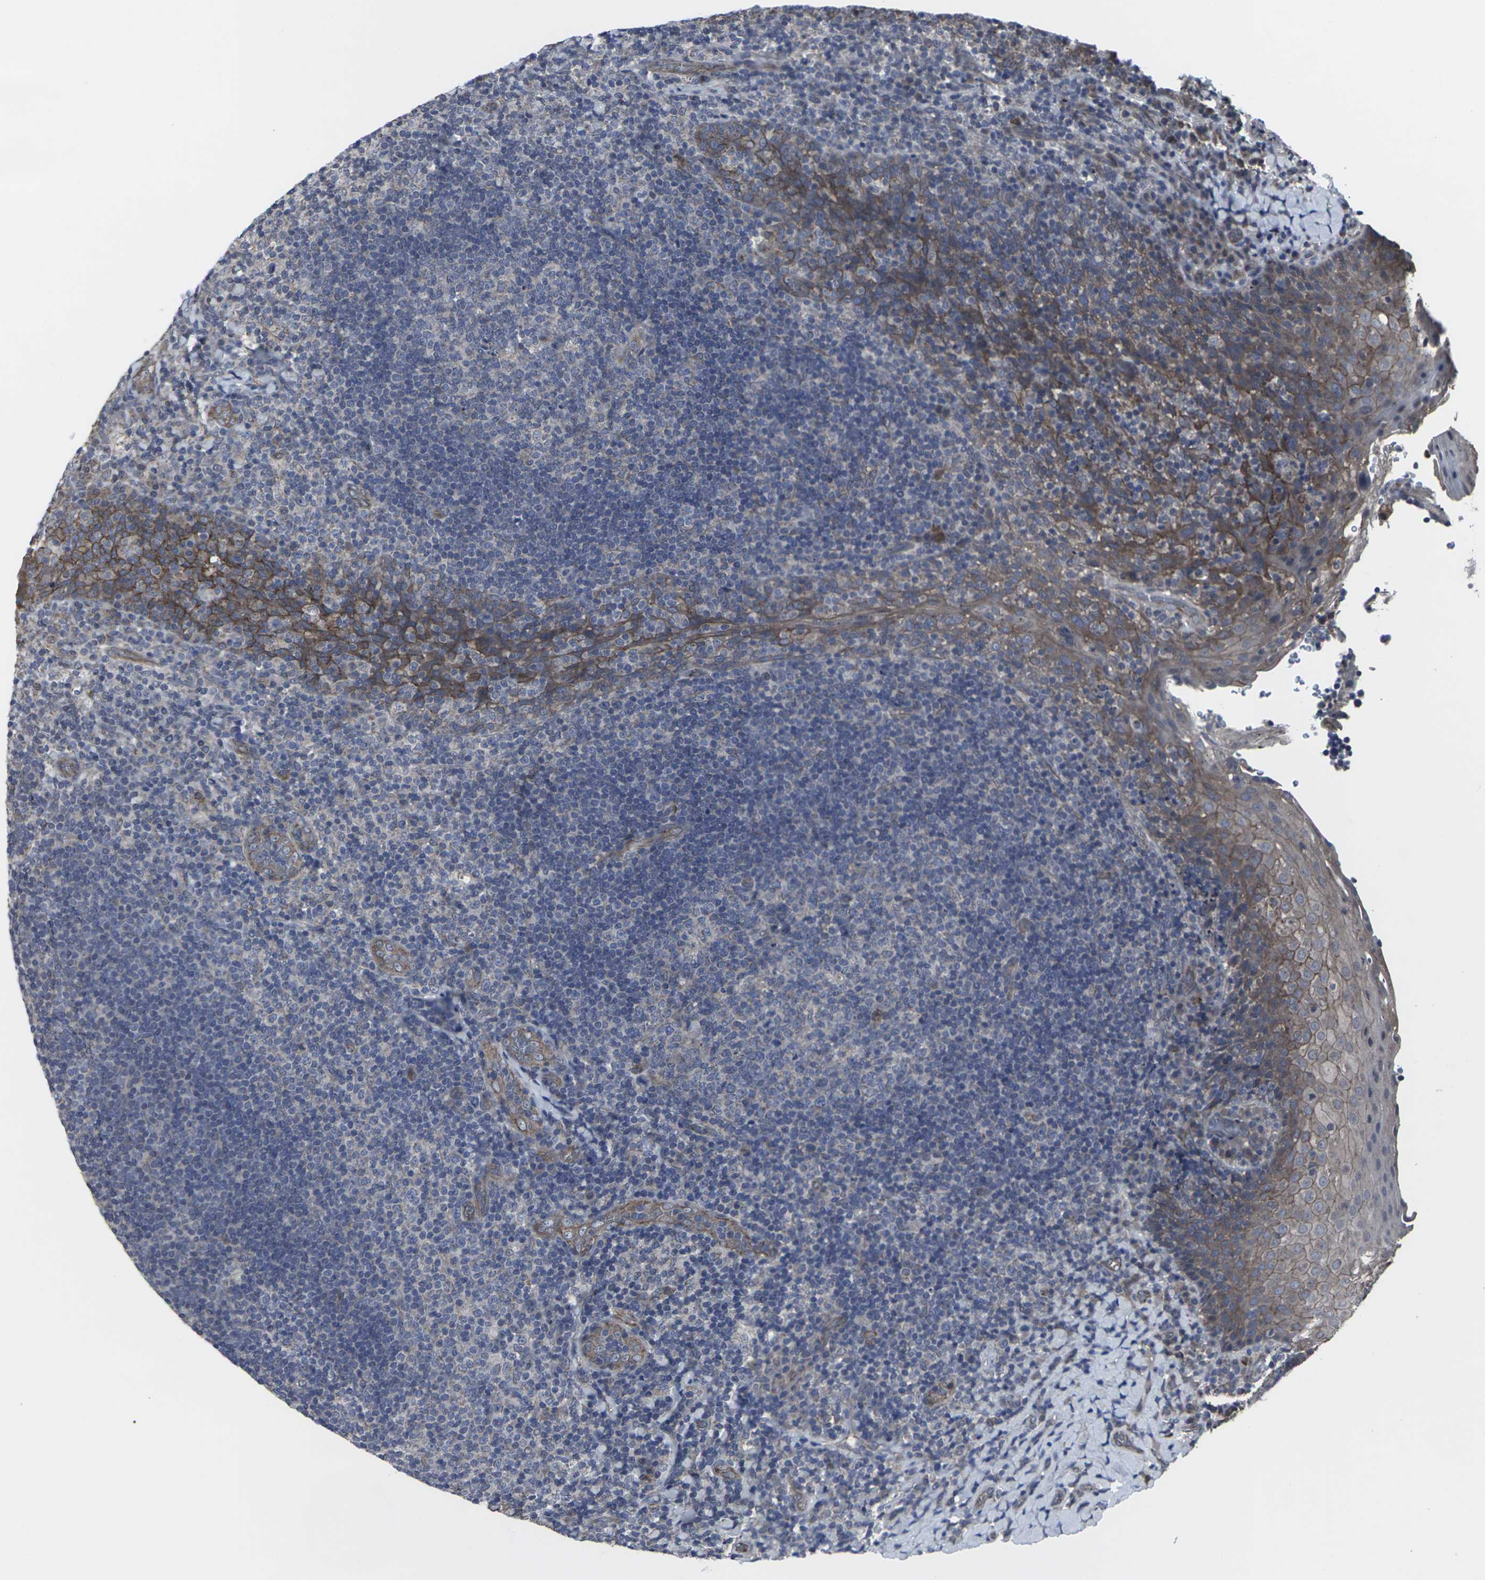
{"staining": {"intensity": "weak", "quantity": "<25%", "location": "cytoplasmic/membranous"}, "tissue": "tonsil", "cell_type": "Germinal center cells", "image_type": "normal", "snomed": [{"axis": "morphology", "description": "Normal tissue, NOS"}, {"axis": "topography", "description": "Tonsil"}], "caption": "Immunohistochemistry micrograph of normal tonsil: human tonsil stained with DAB exhibits no significant protein expression in germinal center cells.", "gene": "MAPKAPK2", "patient": {"sex": "male", "age": 17}}